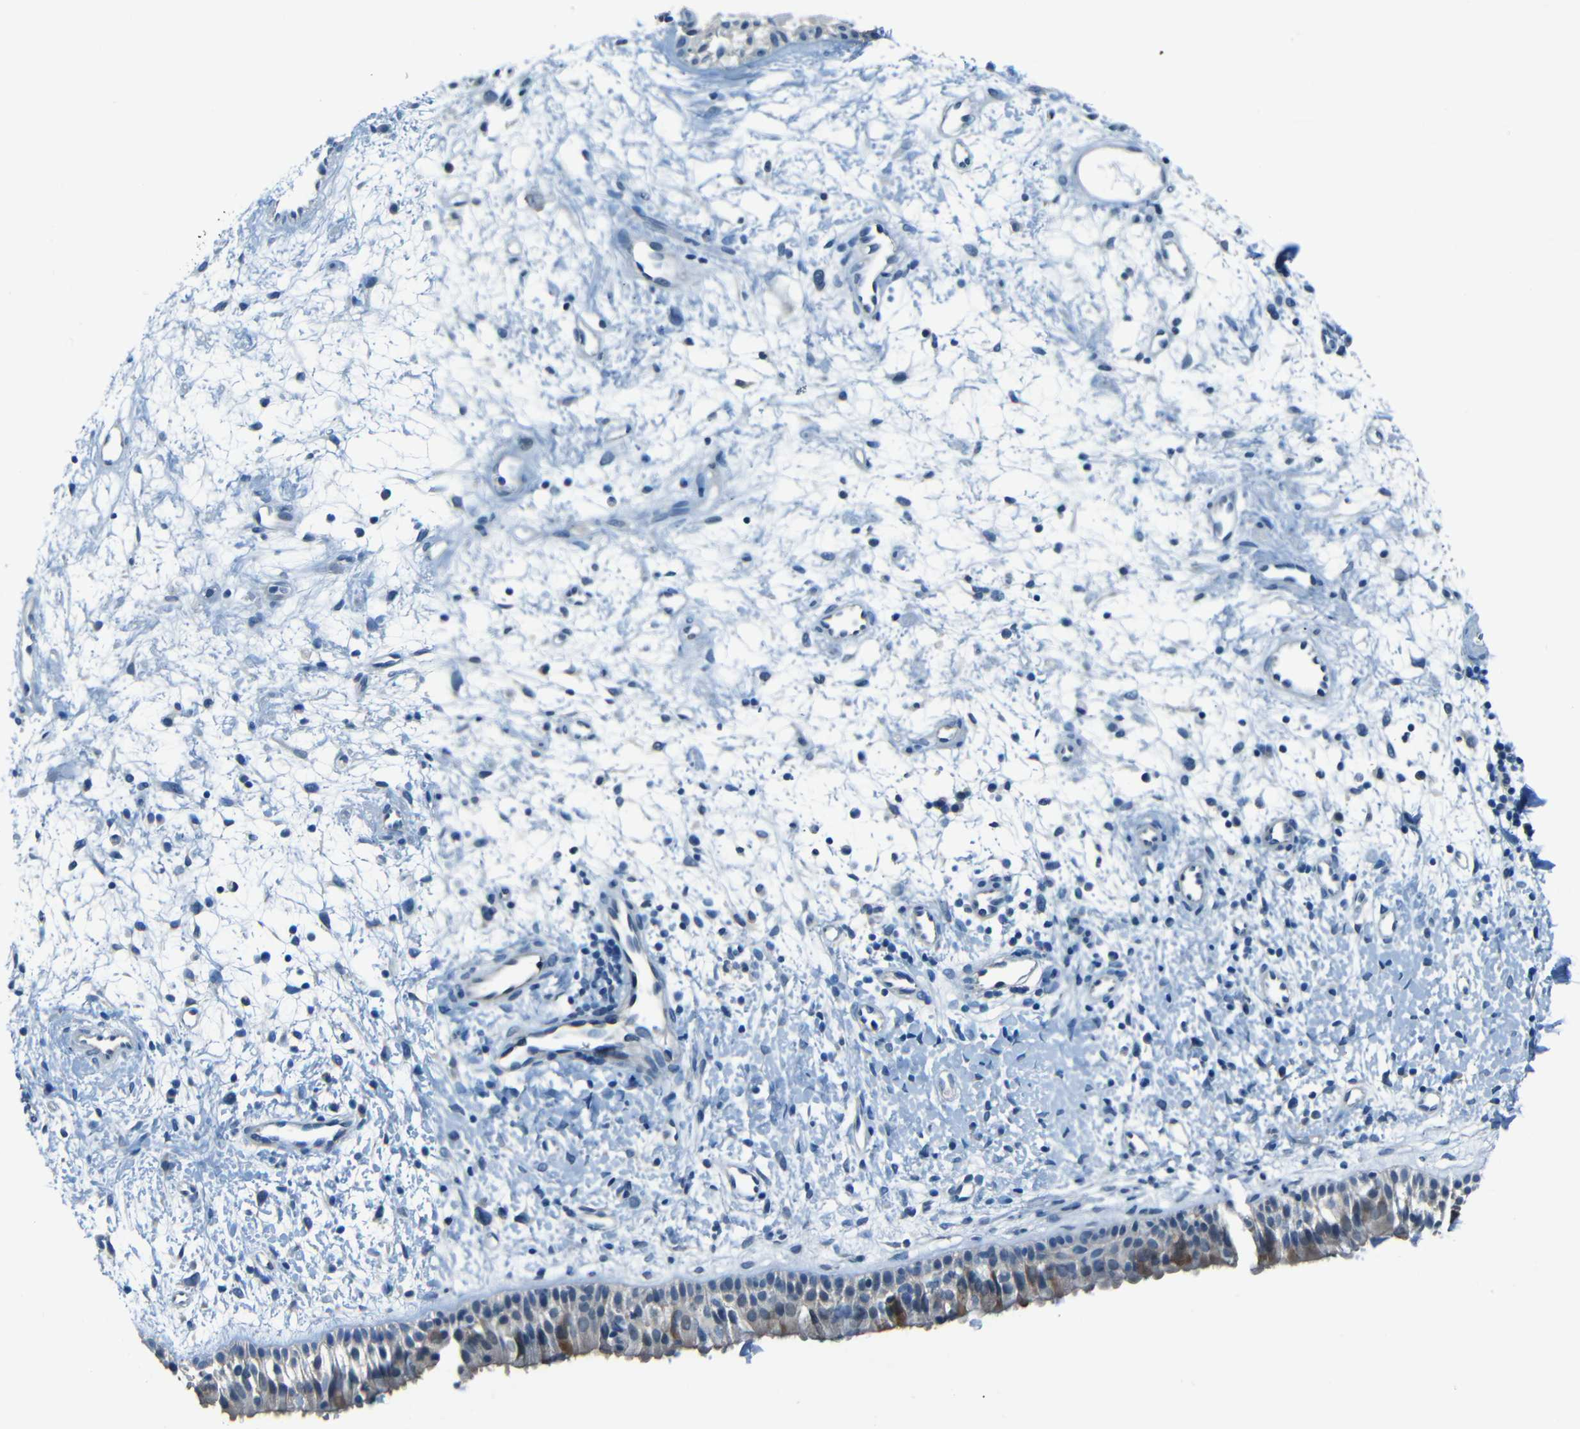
{"staining": {"intensity": "weak", "quantity": "<25%", "location": "cytoplasmic/membranous"}, "tissue": "nasopharynx", "cell_type": "Respiratory epithelial cells", "image_type": "normal", "snomed": [{"axis": "morphology", "description": "Normal tissue, NOS"}, {"axis": "topography", "description": "Nasopharynx"}], "caption": "IHC image of unremarkable nasopharynx stained for a protein (brown), which displays no positivity in respiratory epithelial cells.", "gene": "ZMAT1", "patient": {"sex": "male", "age": 22}}